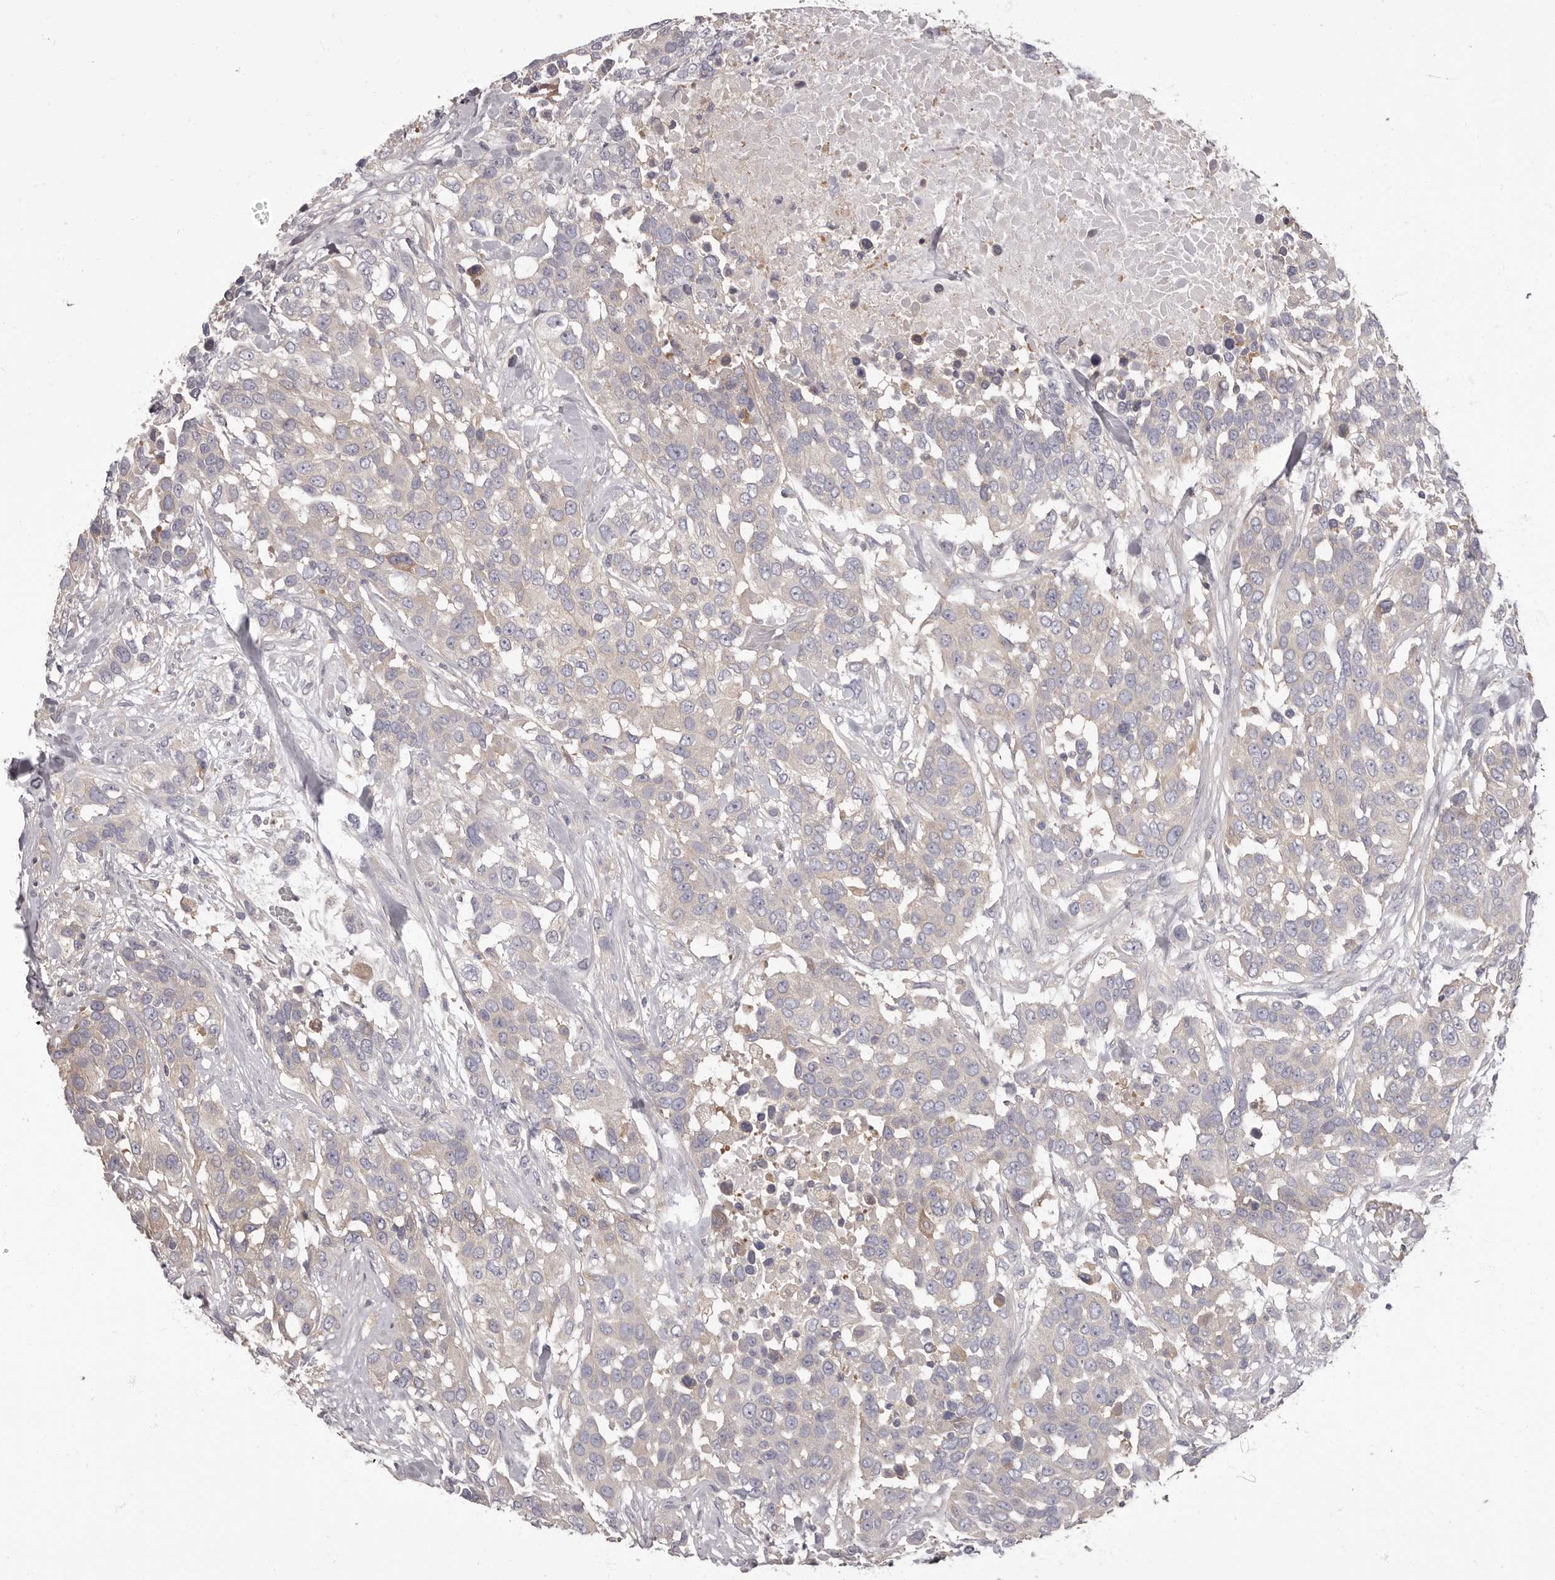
{"staining": {"intensity": "weak", "quantity": "<25%", "location": "cytoplasmic/membranous"}, "tissue": "urothelial cancer", "cell_type": "Tumor cells", "image_type": "cancer", "snomed": [{"axis": "morphology", "description": "Urothelial carcinoma, High grade"}, {"axis": "topography", "description": "Urinary bladder"}], "caption": "Protein analysis of high-grade urothelial carcinoma reveals no significant staining in tumor cells.", "gene": "APEH", "patient": {"sex": "female", "age": 80}}